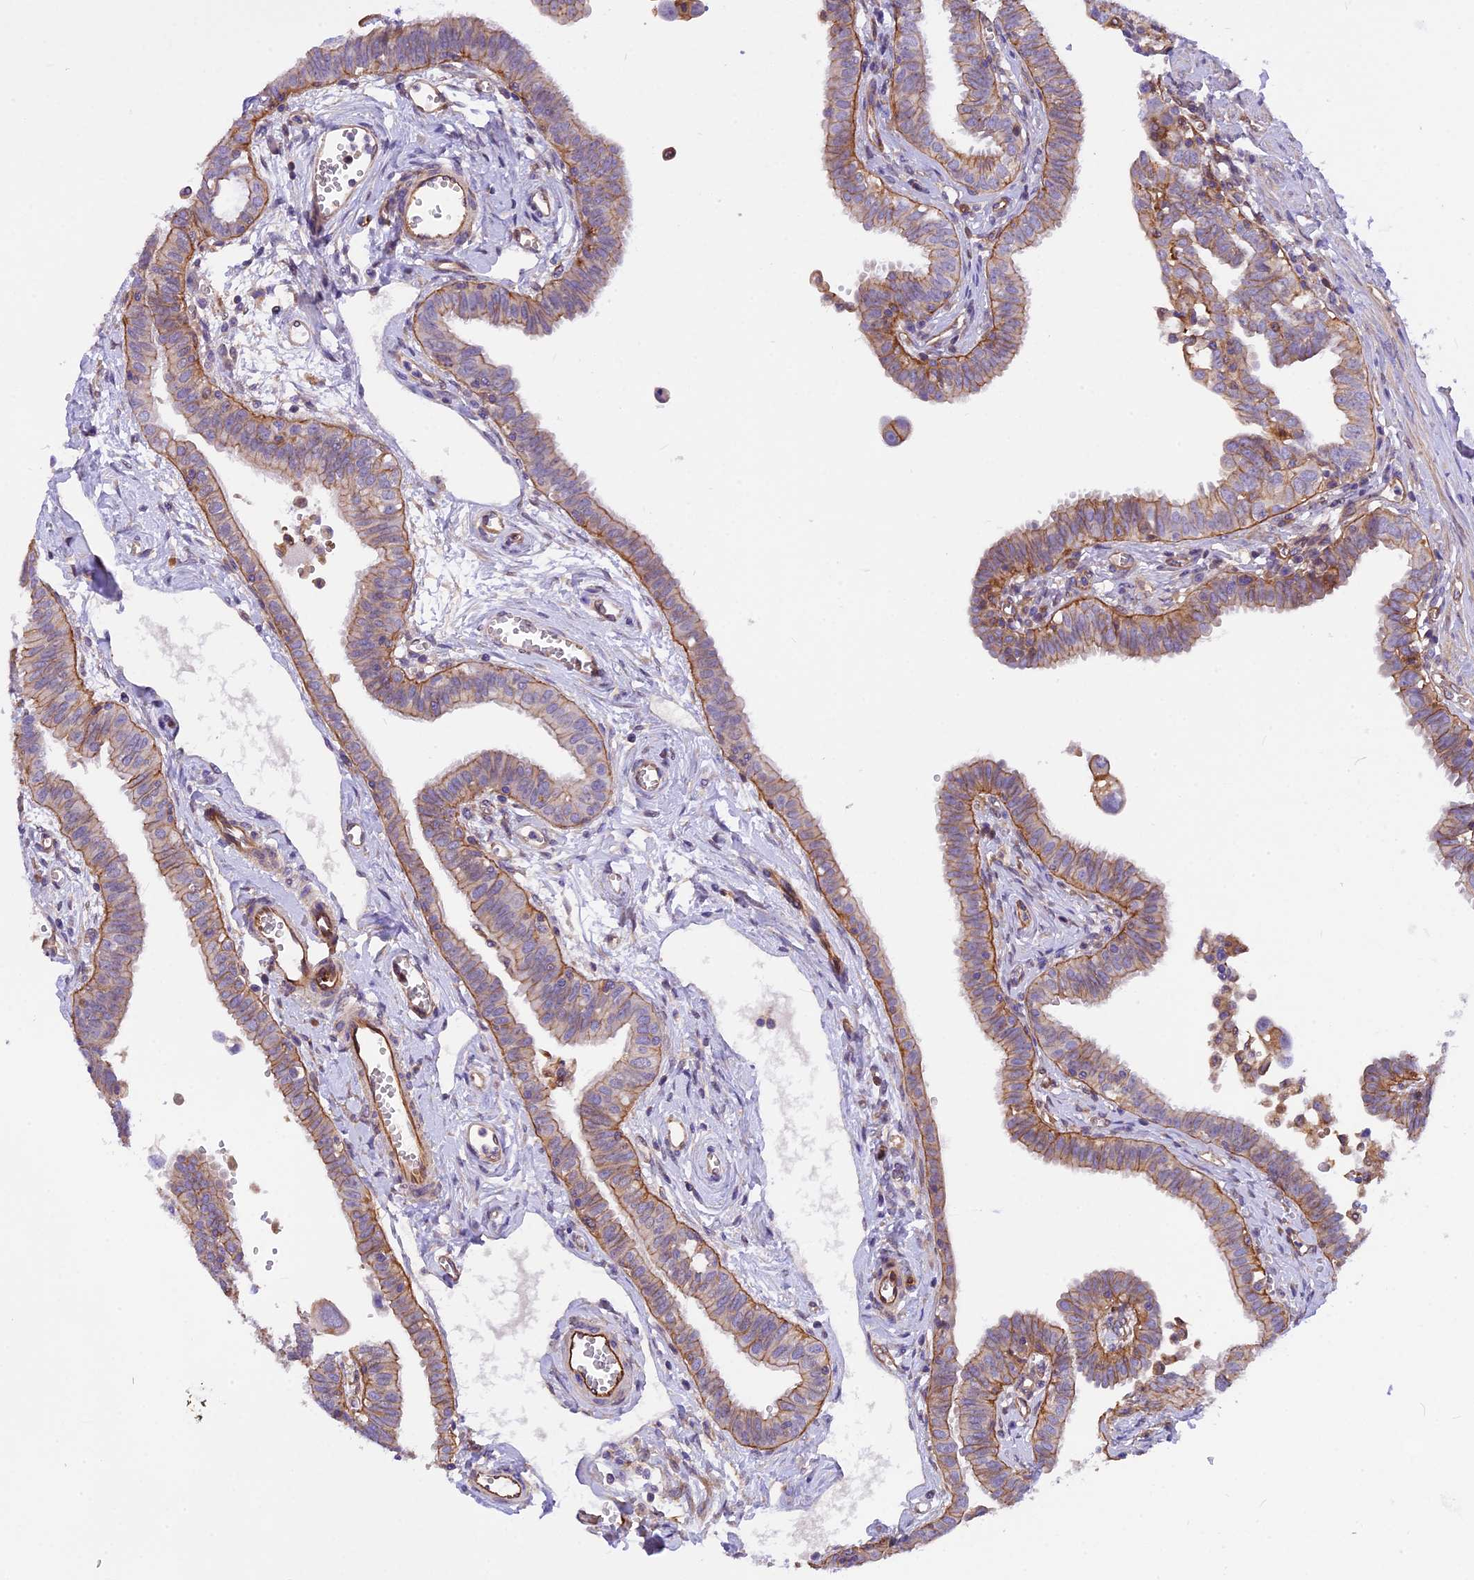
{"staining": {"intensity": "moderate", "quantity": "25%-75%", "location": "cytoplasmic/membranous"}, "tissue": "fallopian tube", "cell_type": "Glandular cells", "image_type": "normal", "snomed": [{"axis": "morphology", "description": "Normal tissue, NOS"}, {"axis": "morphology", "description": "Carcinoma, NOS"}, {"axis": "topography", "description": "Fallopian tube"}, {"axis": "topography", "description": "Ovary"}], "caption": "Moderate cytoplasmic/membranous staining for a protein is present in approximately 25%-75% of glandular cells of benign fallopian tube using immunohistochemistry.", "gene": "MED20", "patient": {"sex": "female", "age": 59}}